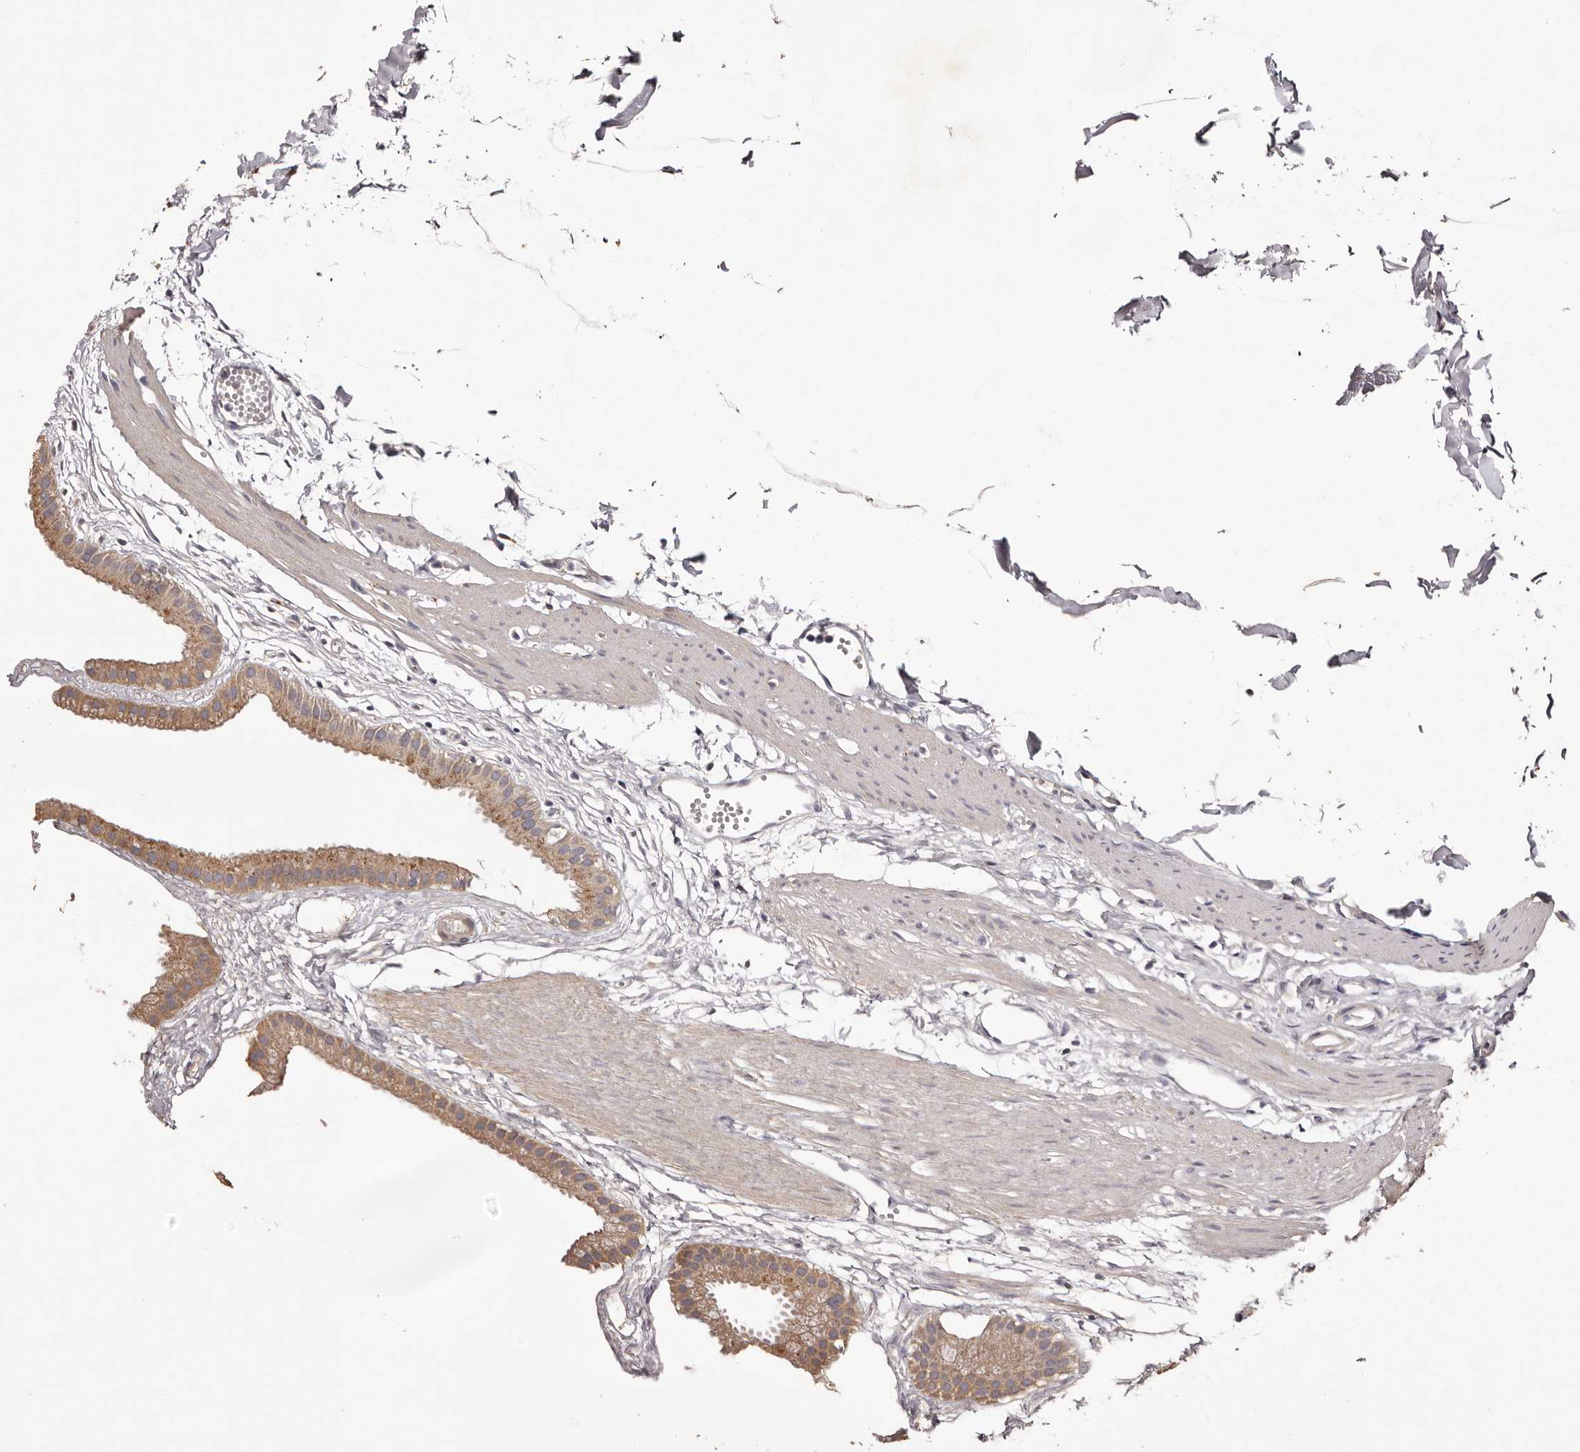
{"staining": {"intensity": "moderate", "quantity": ">75%", "location": "cytoplasmic/membranous"}, "tissue": "gallbladder", "cell_type": "Glandular cells", "image_type": "normal", "snomed": [{"axis": "morphology", "description": "Normal tissue, NOS"}, {"axis": "topography", "description": "Gallbladder"}], "caption": "Immunohistochemical staining of normal gallbladder displays medium levels of moderate cytoplasmic/membranous staining in approximately >75% of glandular cells.", "gene": "ETNK1", "patient": {"sex": "female", "age": 64}}